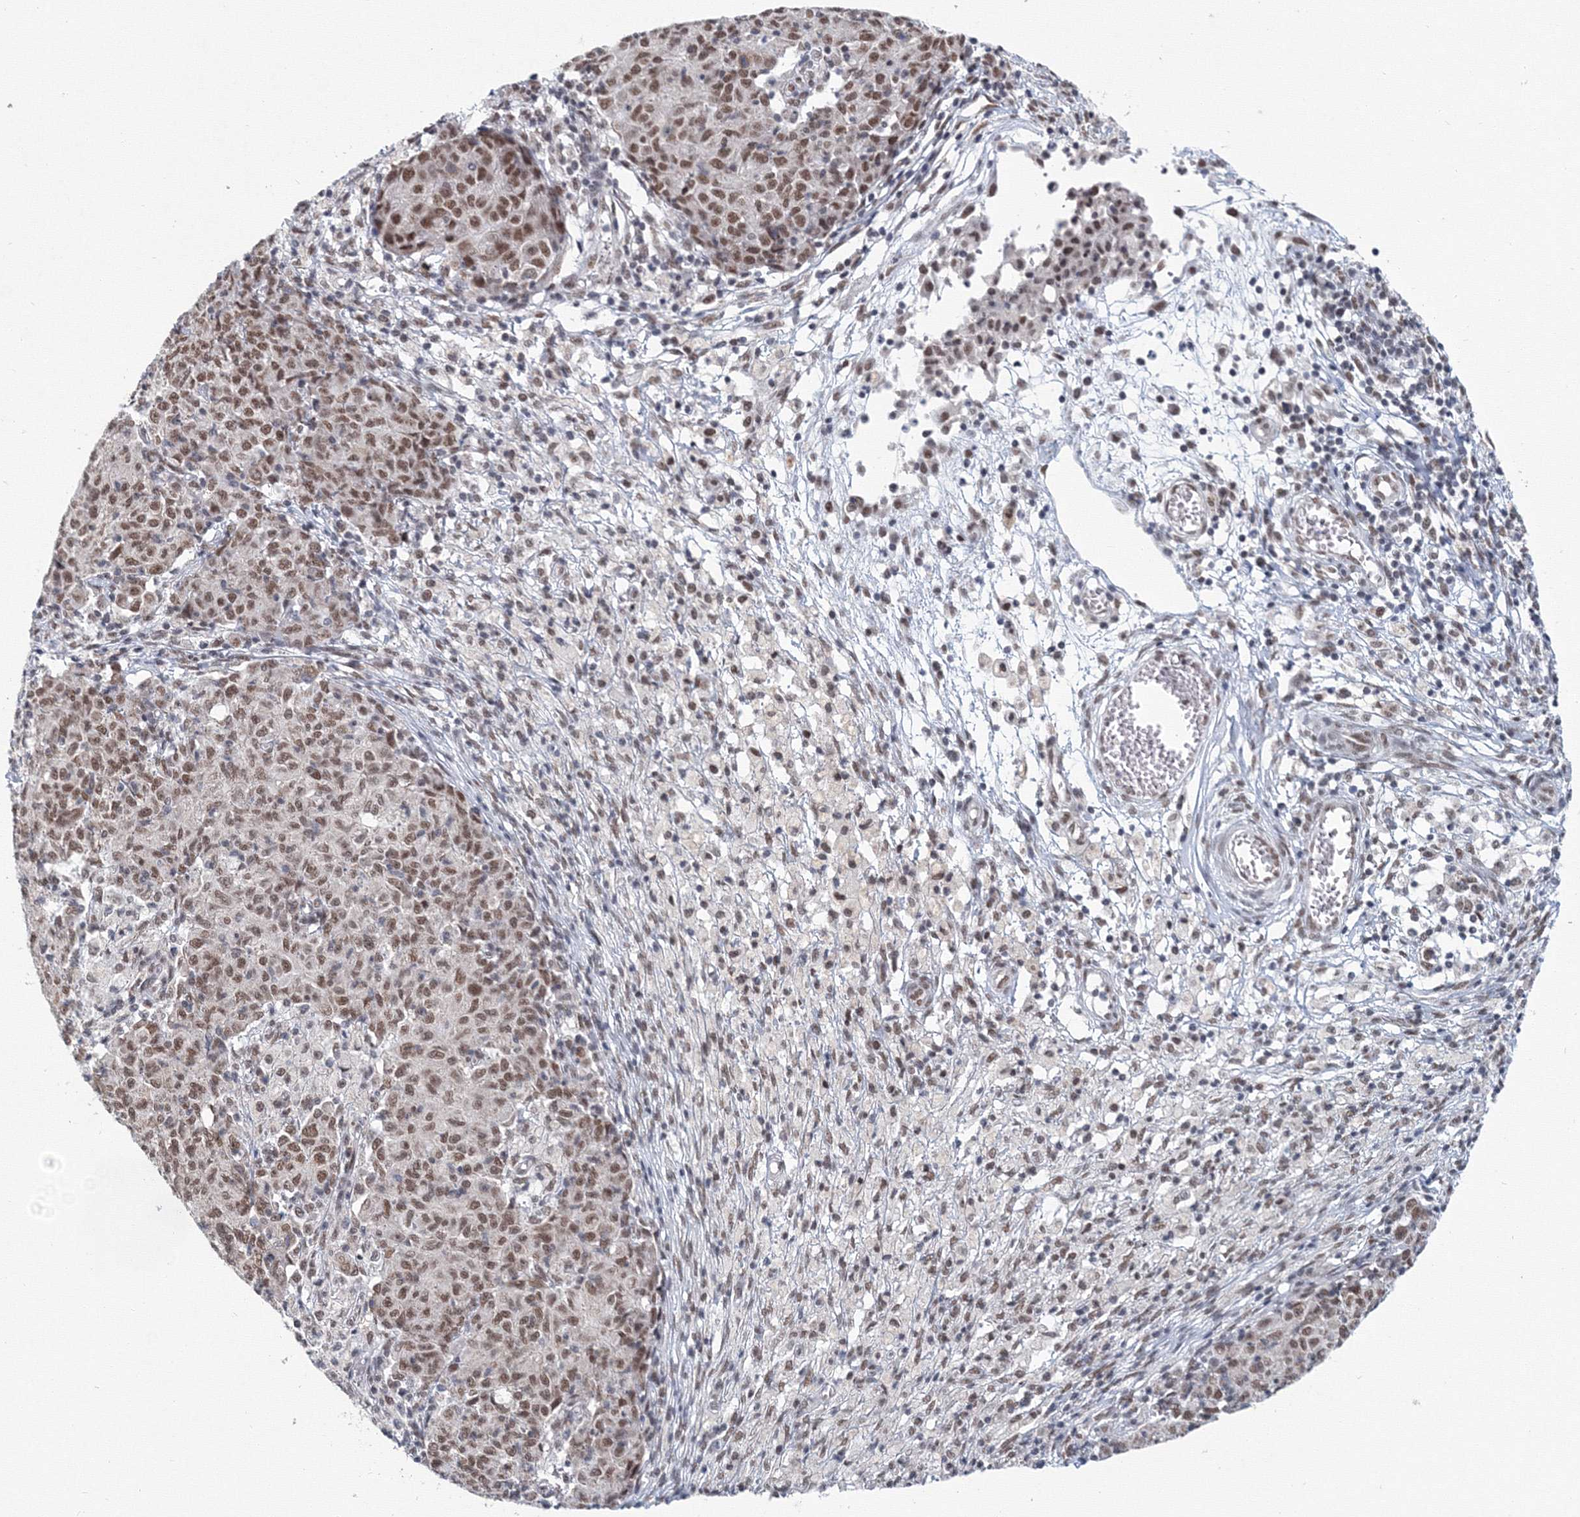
{"staining": {"intensity": "moderate", "quantity": ">75%", "location": "nuclear"}, "tissue": "ovarian cancer", "cell_type": "Tumor cells", "image_type": "cancer", "snomed": [{"axis": "morphology", "description": "Carcinoma, endometroid"}, {"axis": "topography", "description": "Ovary"}], "caption": "Ovarian cancer tissue exhibits moderate nuclear expression in about >75% of tumor cells", "gene": "SF3B6", "patient": {"sex": "female", "age": 42}}